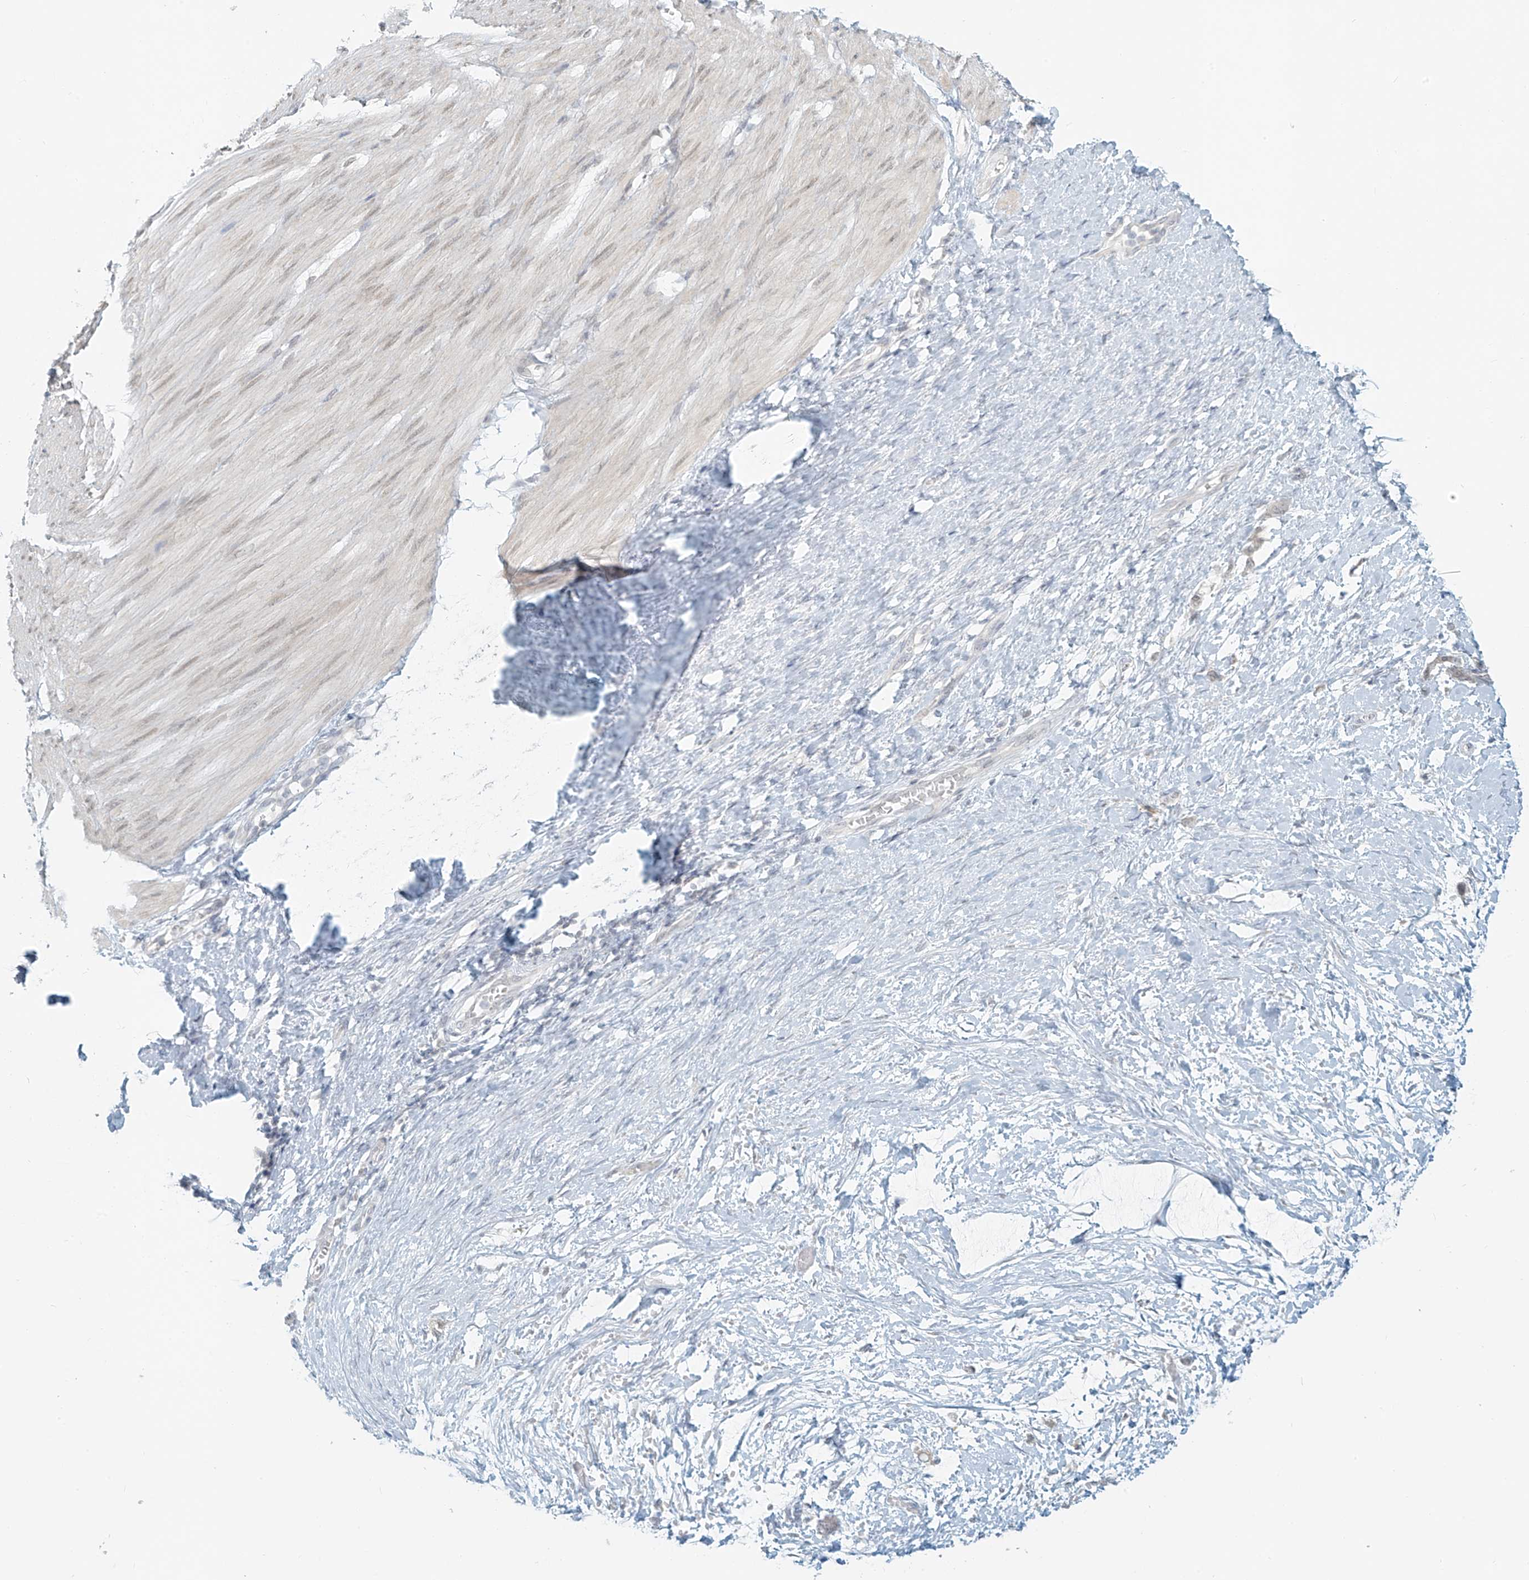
{"staining": {"intensity": "negative", "quantity": "none", "location": "none"}, "tissue": "smooth muscle", "cell_type": "Smooth muscle cells", "image_type": "normal", "snomed": [{"axis": "morphology", "description": "Normal tissue, NOS"}, {"axis": "morphology", "description": "Adenocarcinoma, NOS"}, {"axis": "topography", "description": "Colon"}, {"axis": "topography", "description": "Peripheral nerve tissue"}], "caption": "Protein analysis of unremarkable smooth muscle demonstrates no significant expression in smooth muscle cells.", "gene": "OSBPL7", "patient": {"sex": "male", "age": 14}}